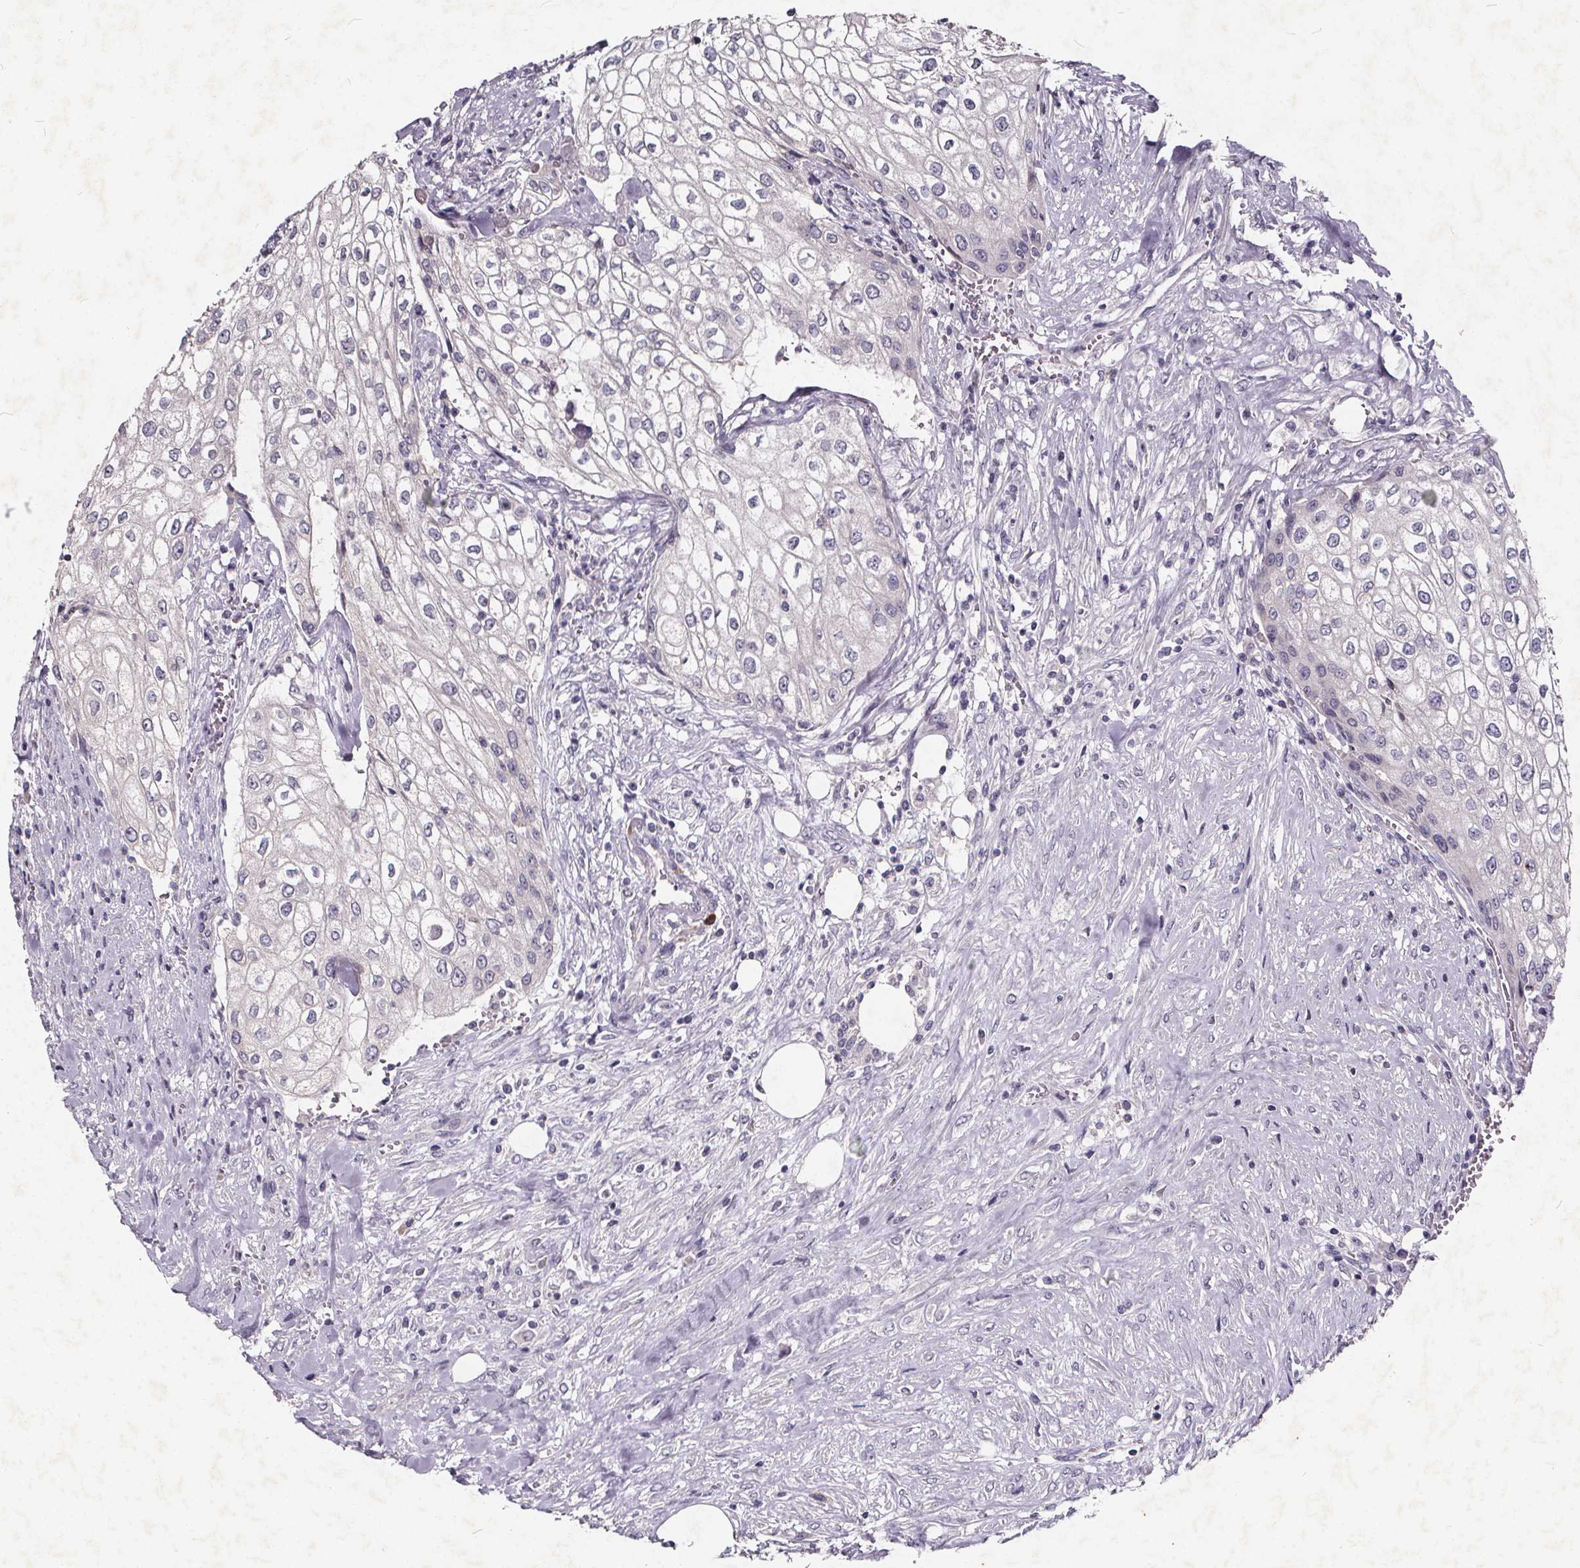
{"staining": {"intensity": "negative", "quantity": "none", "location": "none"}, "tissue": "urothelial cancer", "cell_type": "Tumor cells", "image_type": "cancer", "snomed": [{"axis": "morphology", "description": "Urothelial carcinoma, High grade"}, {"axis": "topography", "description": "Urinary bladder"}], "caption": "Immunohistochemical staining of urothelial carcinoma (high-grade) displays no significant positivity in tumor cells. (DAB IHC, high magnification).", "gene": "TSPAN14", "patient": {"sex": "male", "age": 62}}